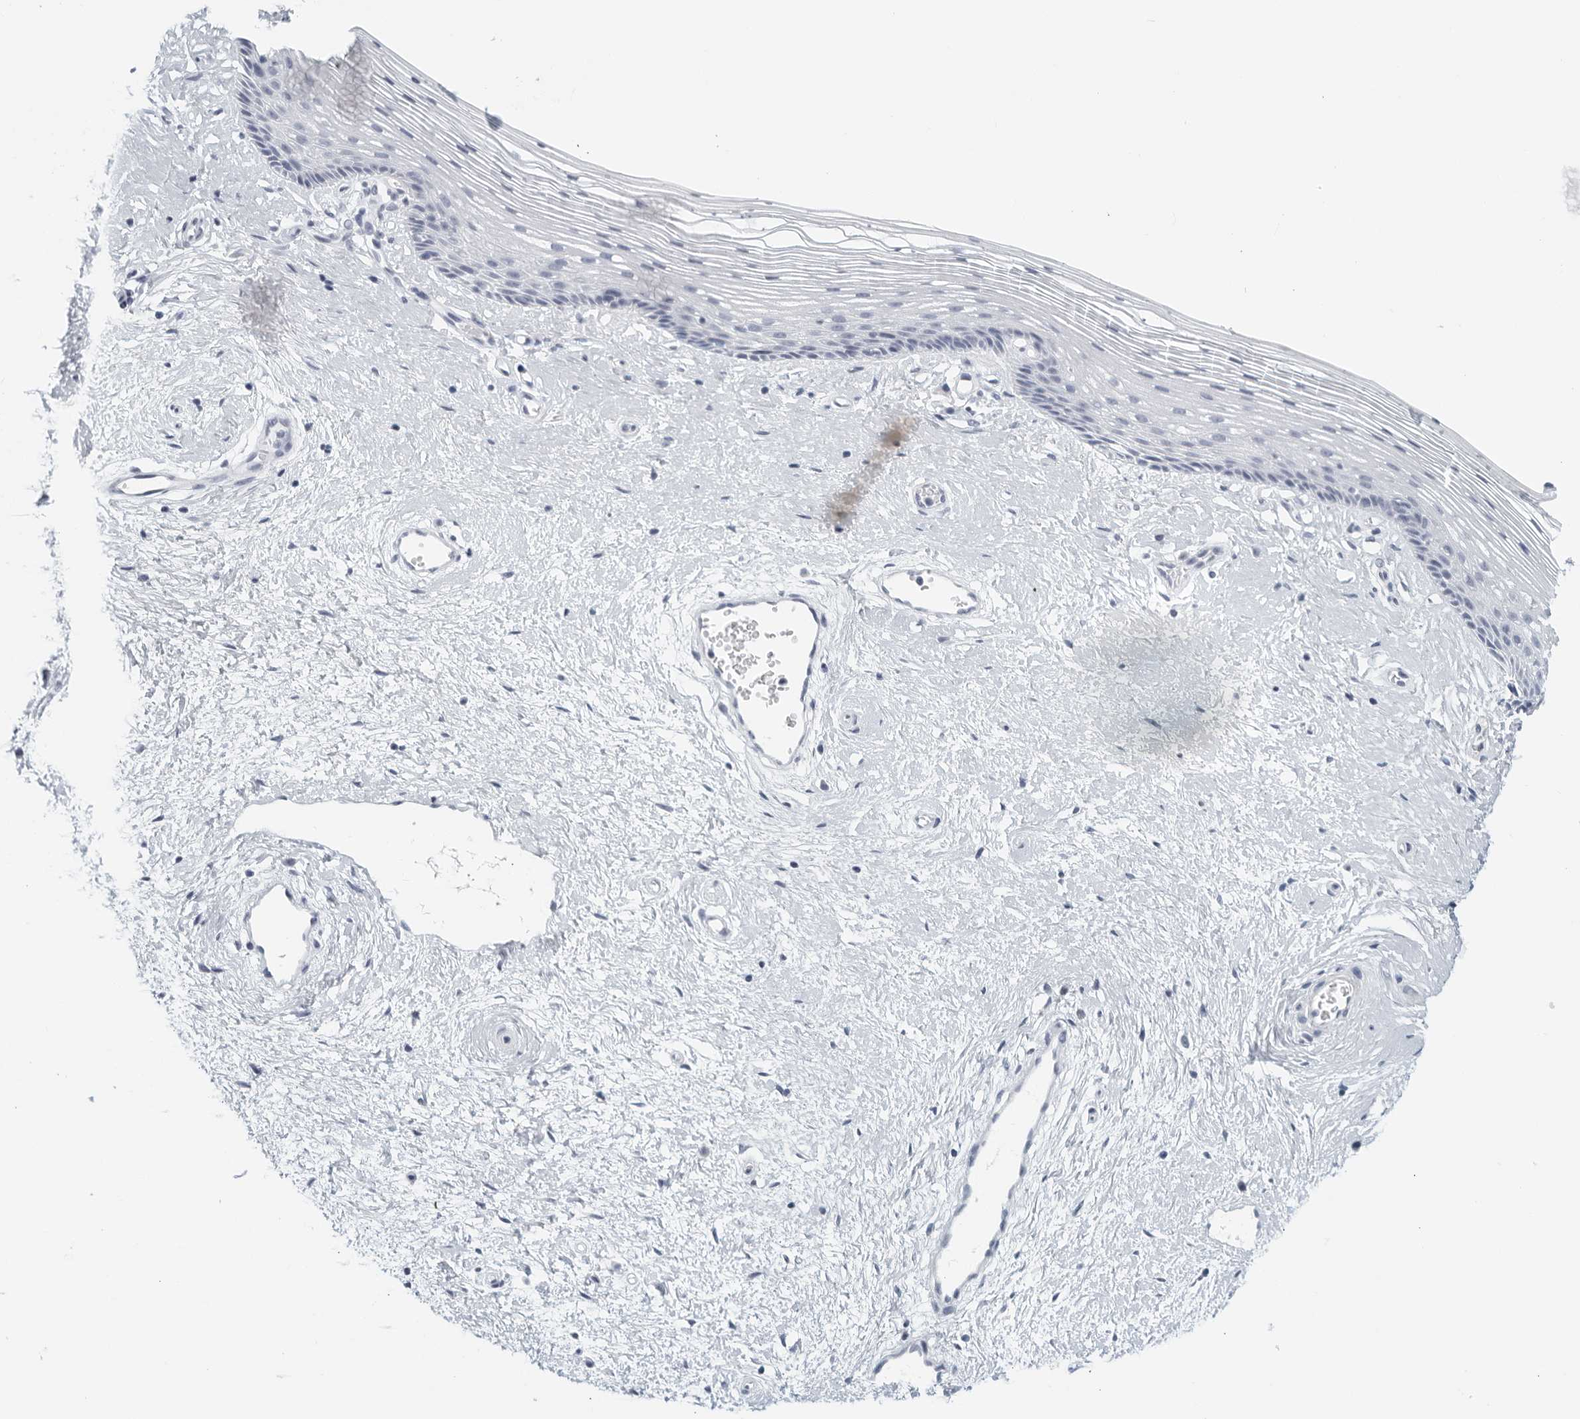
{"staining": {"intensity": "negative", "quantity": "none", "location": "none"}, "tissue": "vagina", "cell_type": "Squamous epithelial cells", "image_type": "normal", "snomed": [{"axis": "morphology", "description": "Normal tissue, NOS"}, {"axis": "topography", "description": "Vagina"}], "caption": "Immunohistochemical staining of normal human vagina shows no significant staining in squamous epithelial cells.", "gene": "MATN1", "patient": {"sex": "female", "age": 46}}